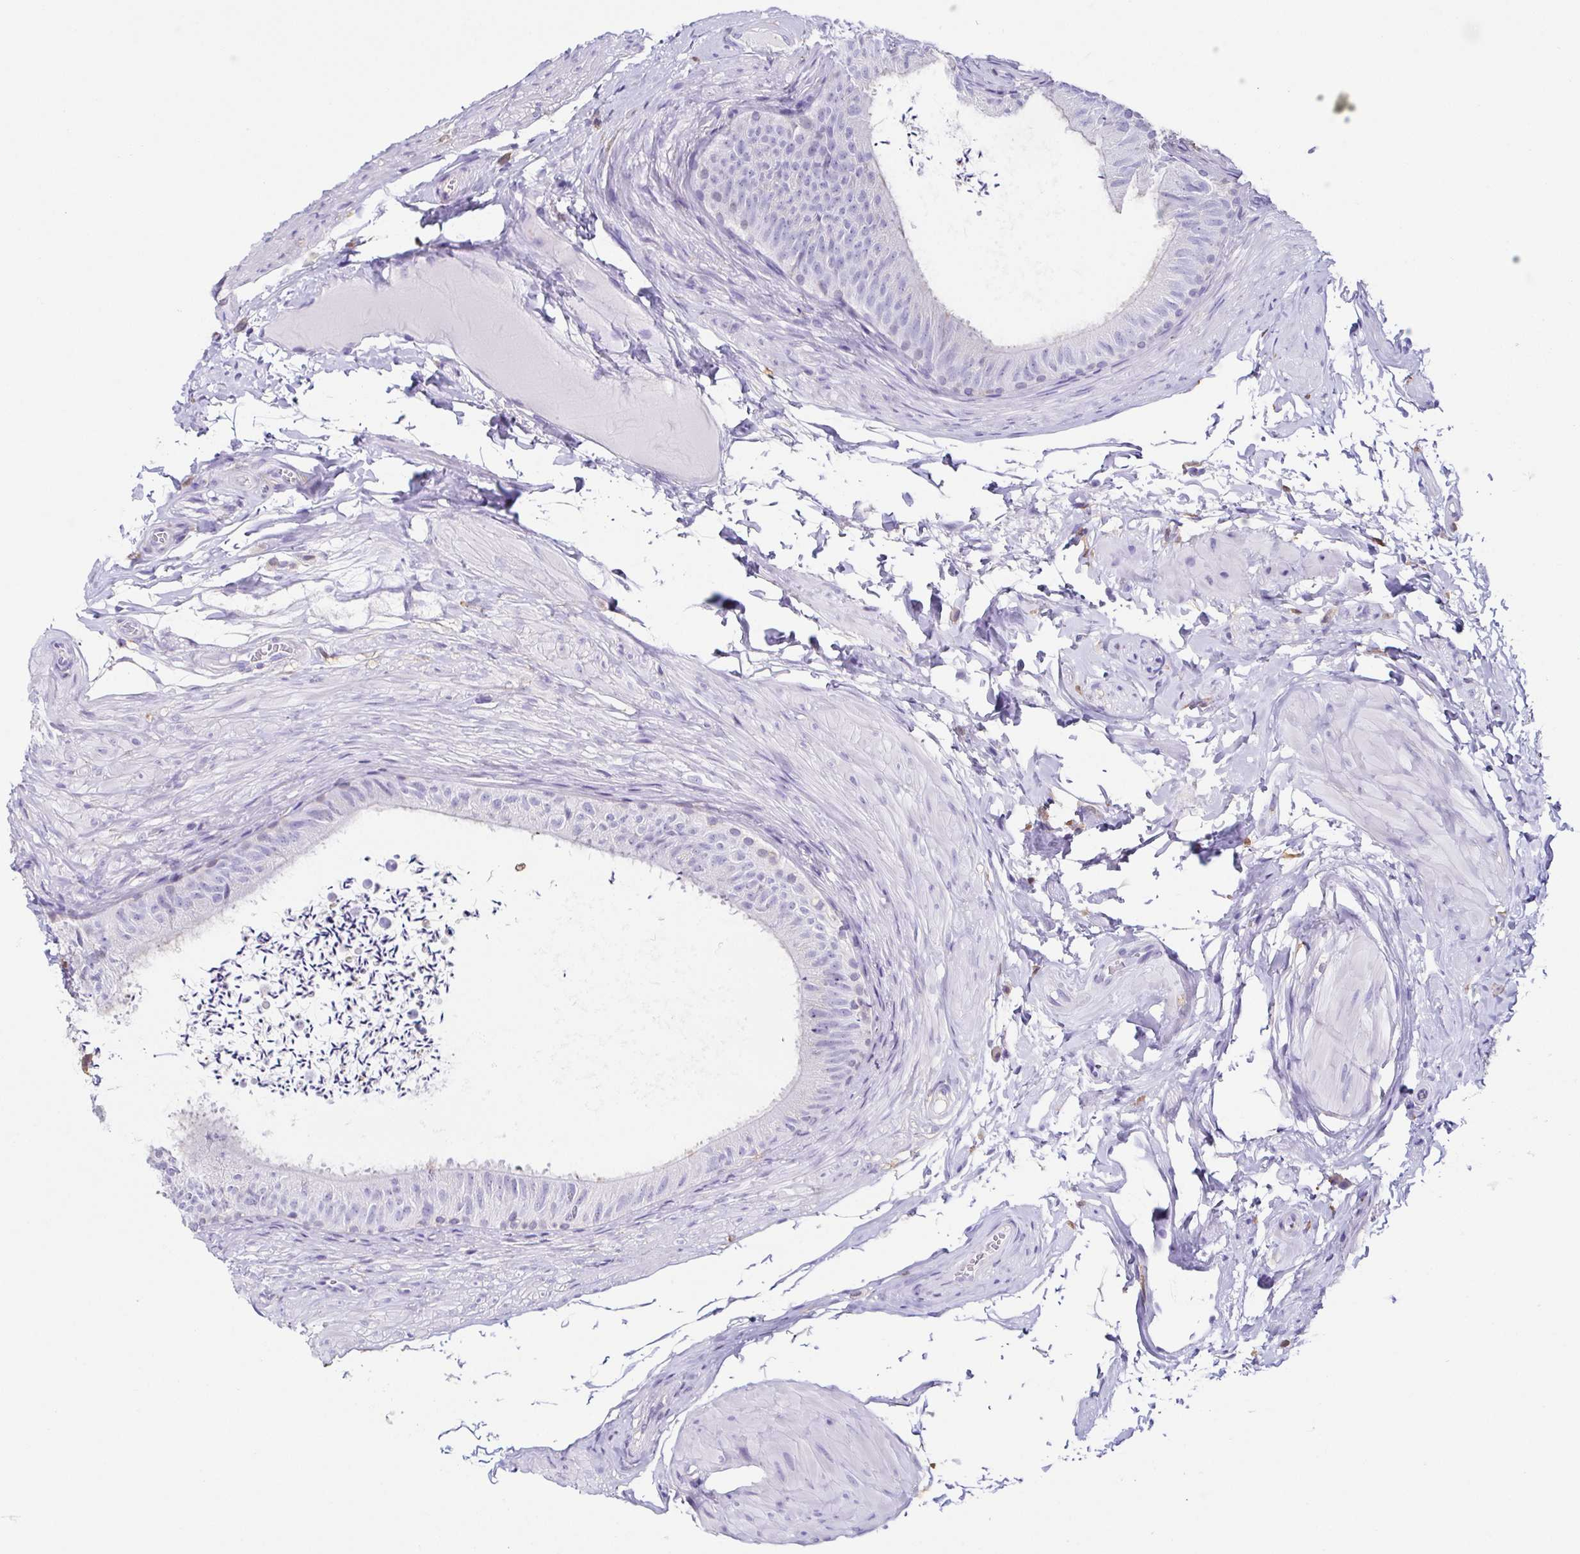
{"staining": {"intensity": "negative", "quantity": "none", "location": "none"}, "tissue": "epididymis", "cell_type": "Glandular cells", "image_type": "normal", "snomed": [{"axis": "morphology", "description": "Normal tissue, NOS"}, {"axis": "topography", "description": "Epididymis, spermatic cord, NOS"}, {"axis": "topography", "description": "Epididymis"}, {"axis": "topography", "description": "Peripheral nerve tissue"}], "caption": "DAB immunohistochemical staining of unremarkable human epididymis demonstrates no significant staining in glandular cells. (Immunohistochemistry, brightfield microscopy, high magnification).", "gene": "ANXA10", "patient": {"sex": "male", "age": 29}}